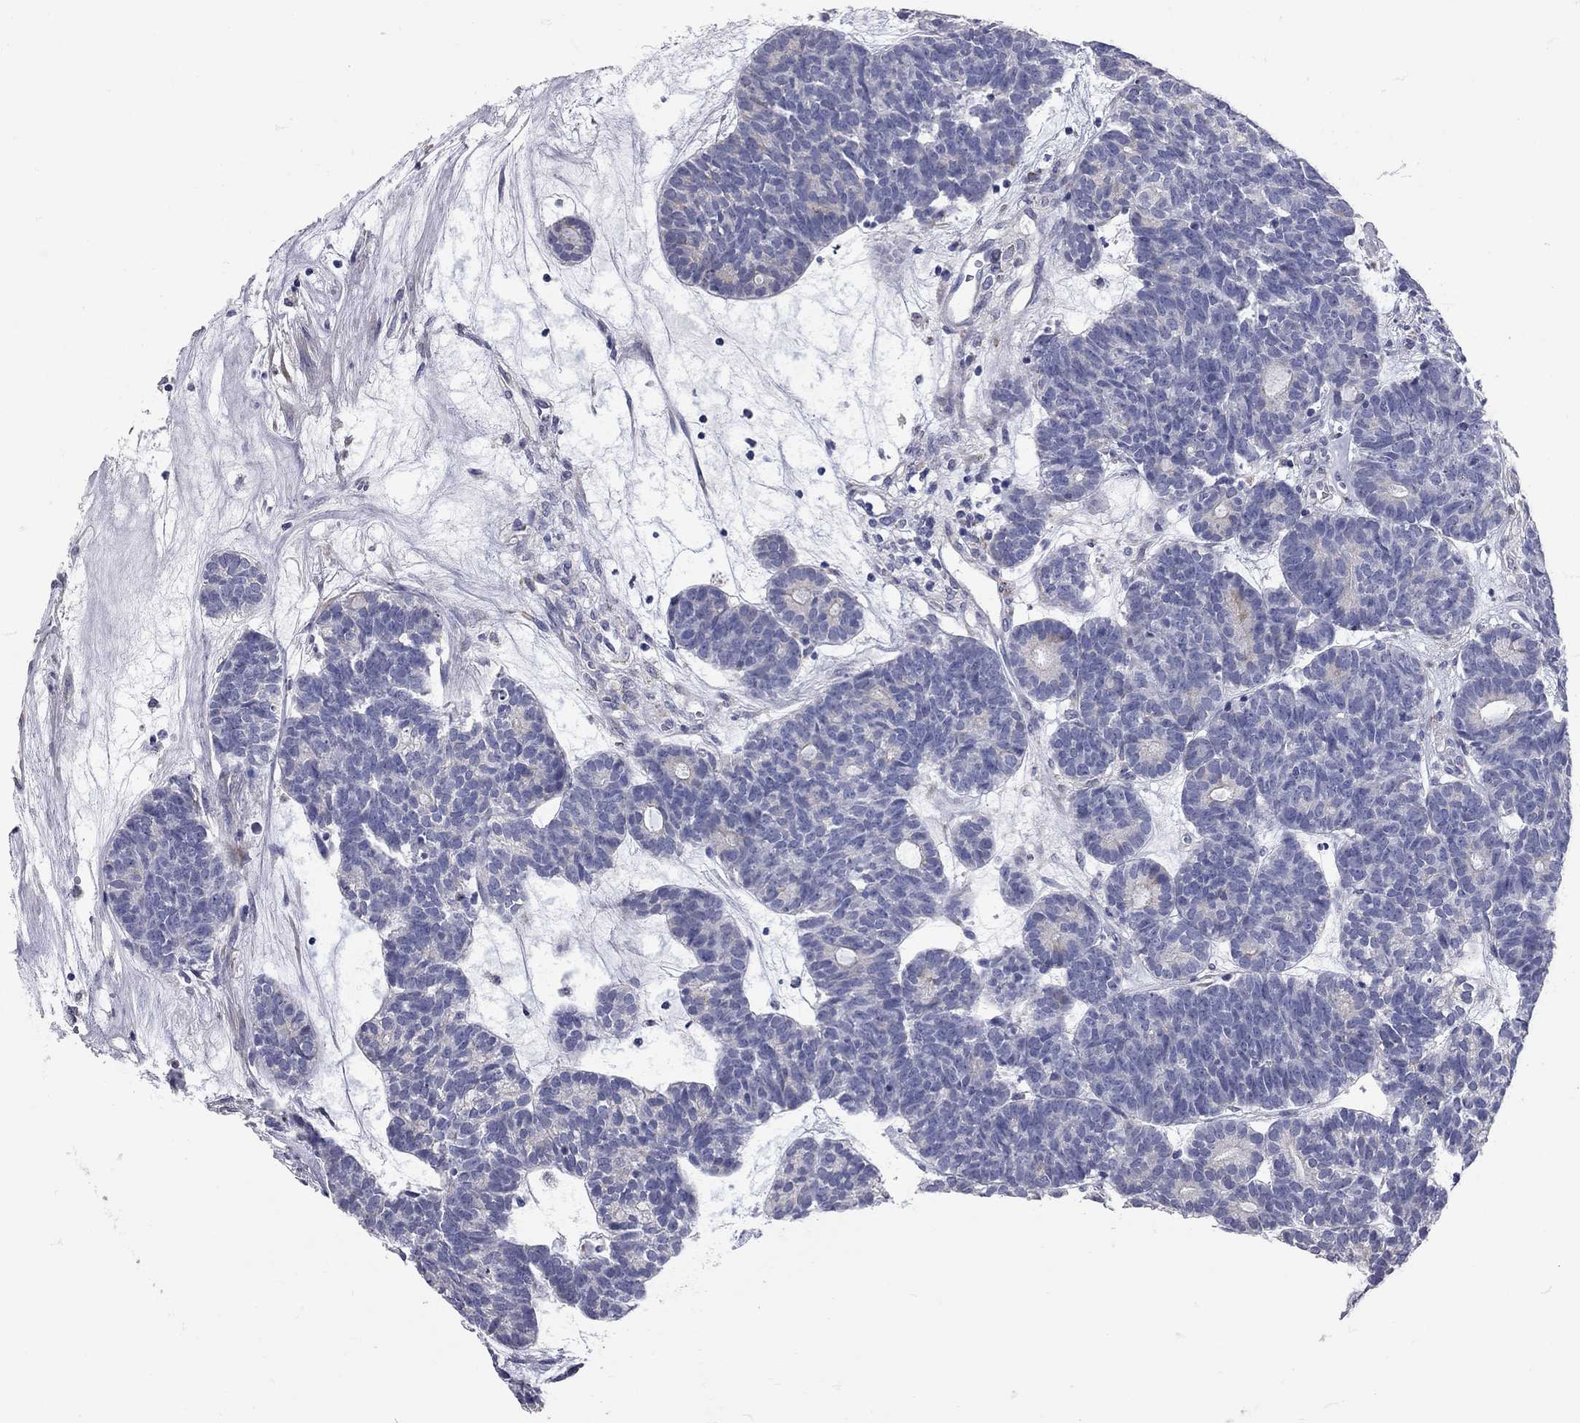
{"staining": {"intensity": "negative", "quantity": "none", "location": "none"}, "tissue": "head and neck cancer", "cell_type": "Tumor cells", "image_type": "cancer", "snomed": [{"axis": "morphology", "description": "Adenocarcinoma, NOS"}, {"axis": "topography", "description": "Head-Neck"}], "caption": "The micrograph displays no significant positivity in tumor cells of head and neck cancer (adenocarcinoma).", "gene": "XAGE2", "patient": {"sex": "female", "age": 81}}